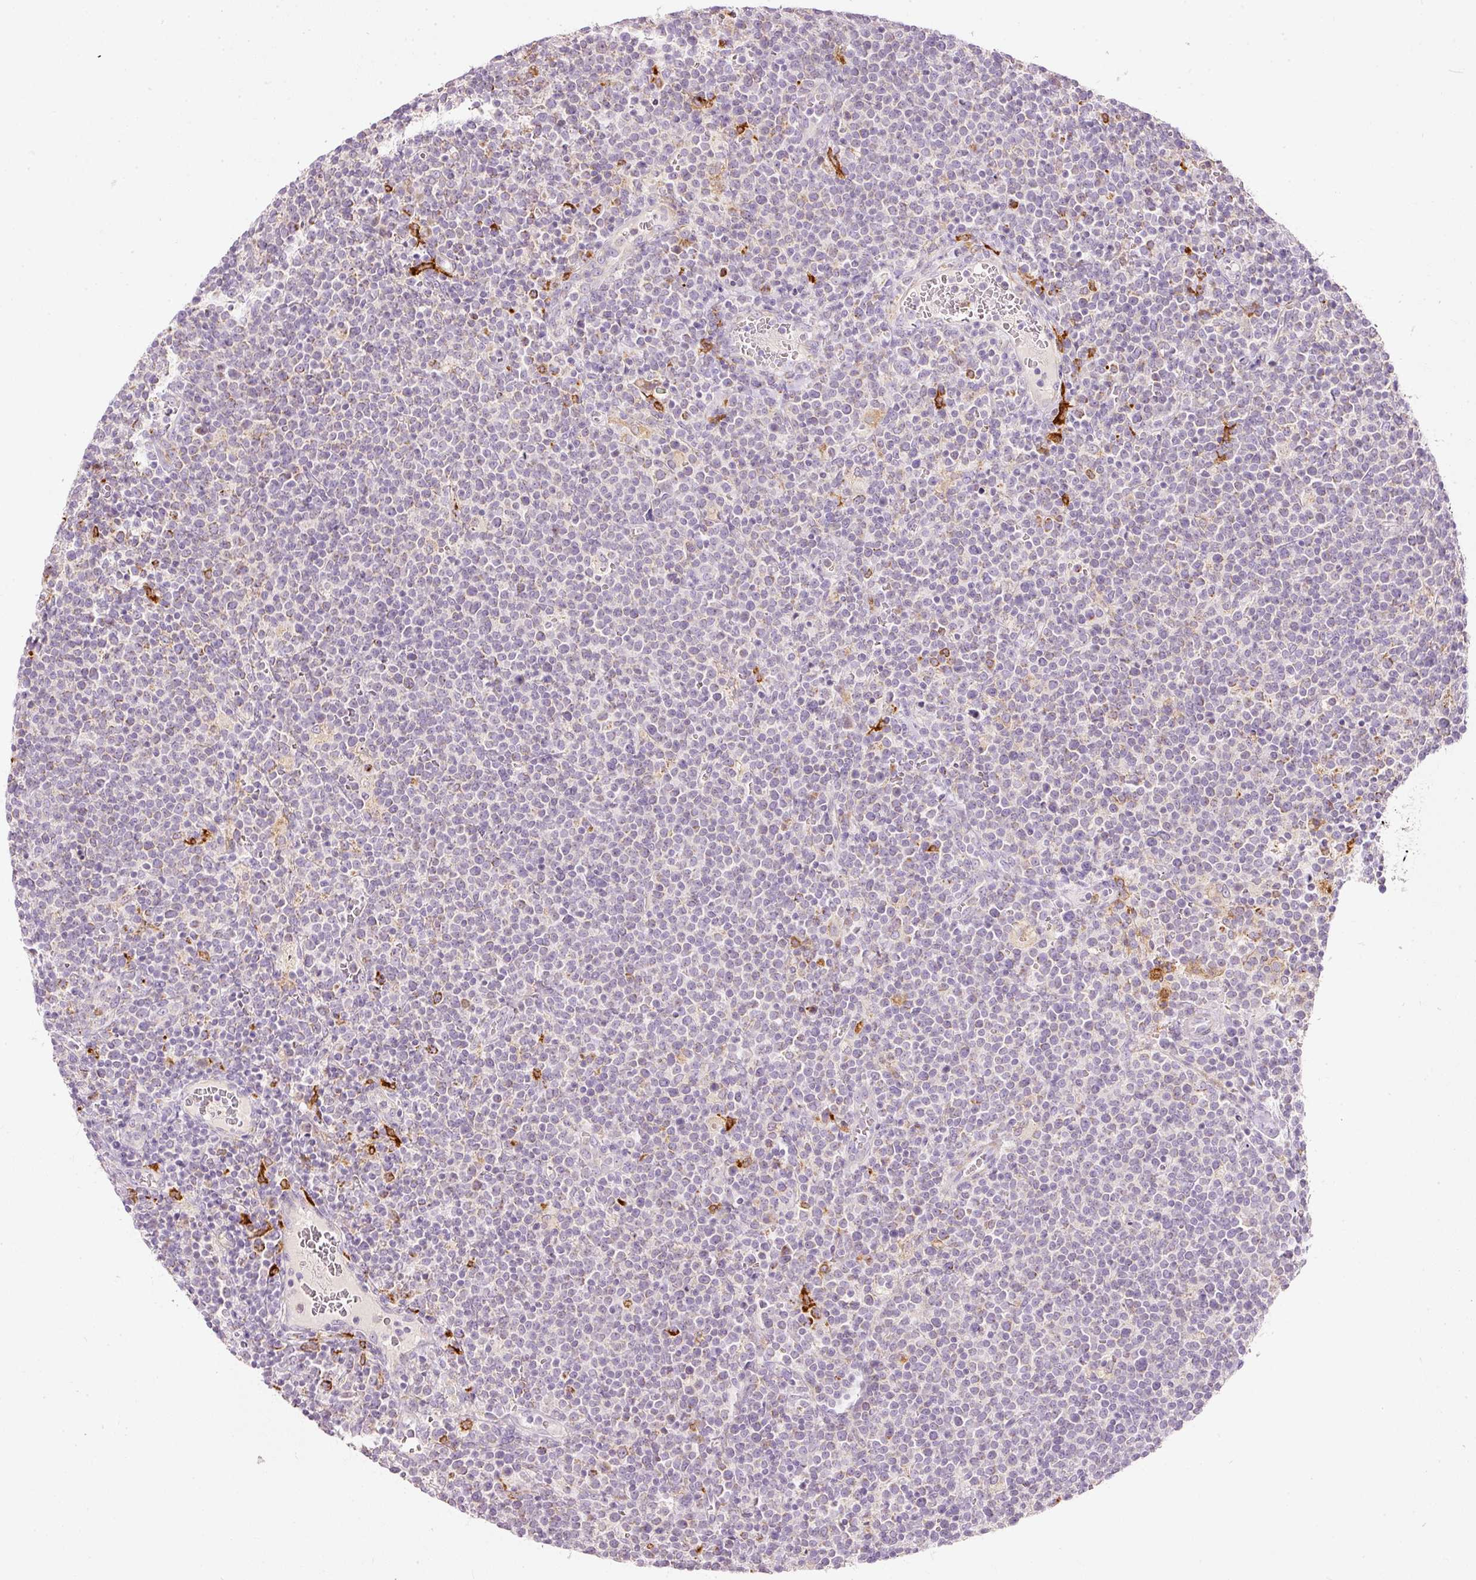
{"staining": {"intensity": "negative", "quantity": "none", "location": "none"}, "tissue": "lymphoma", "cell_type": "Tumor cells", "image_type": "cancer", "snomed": [{"axis": "morphology", "description": "Malignant lymphoma, non-Hodgkin's type, High grade"}, {"axis": "topography", "description": "Lymph node"}], "caption": "Image shows no significant protein positivity in tumor cells of lymphoma.", "gene": "MTHFD2", "patient": {"sex": "male", "age": 61}}